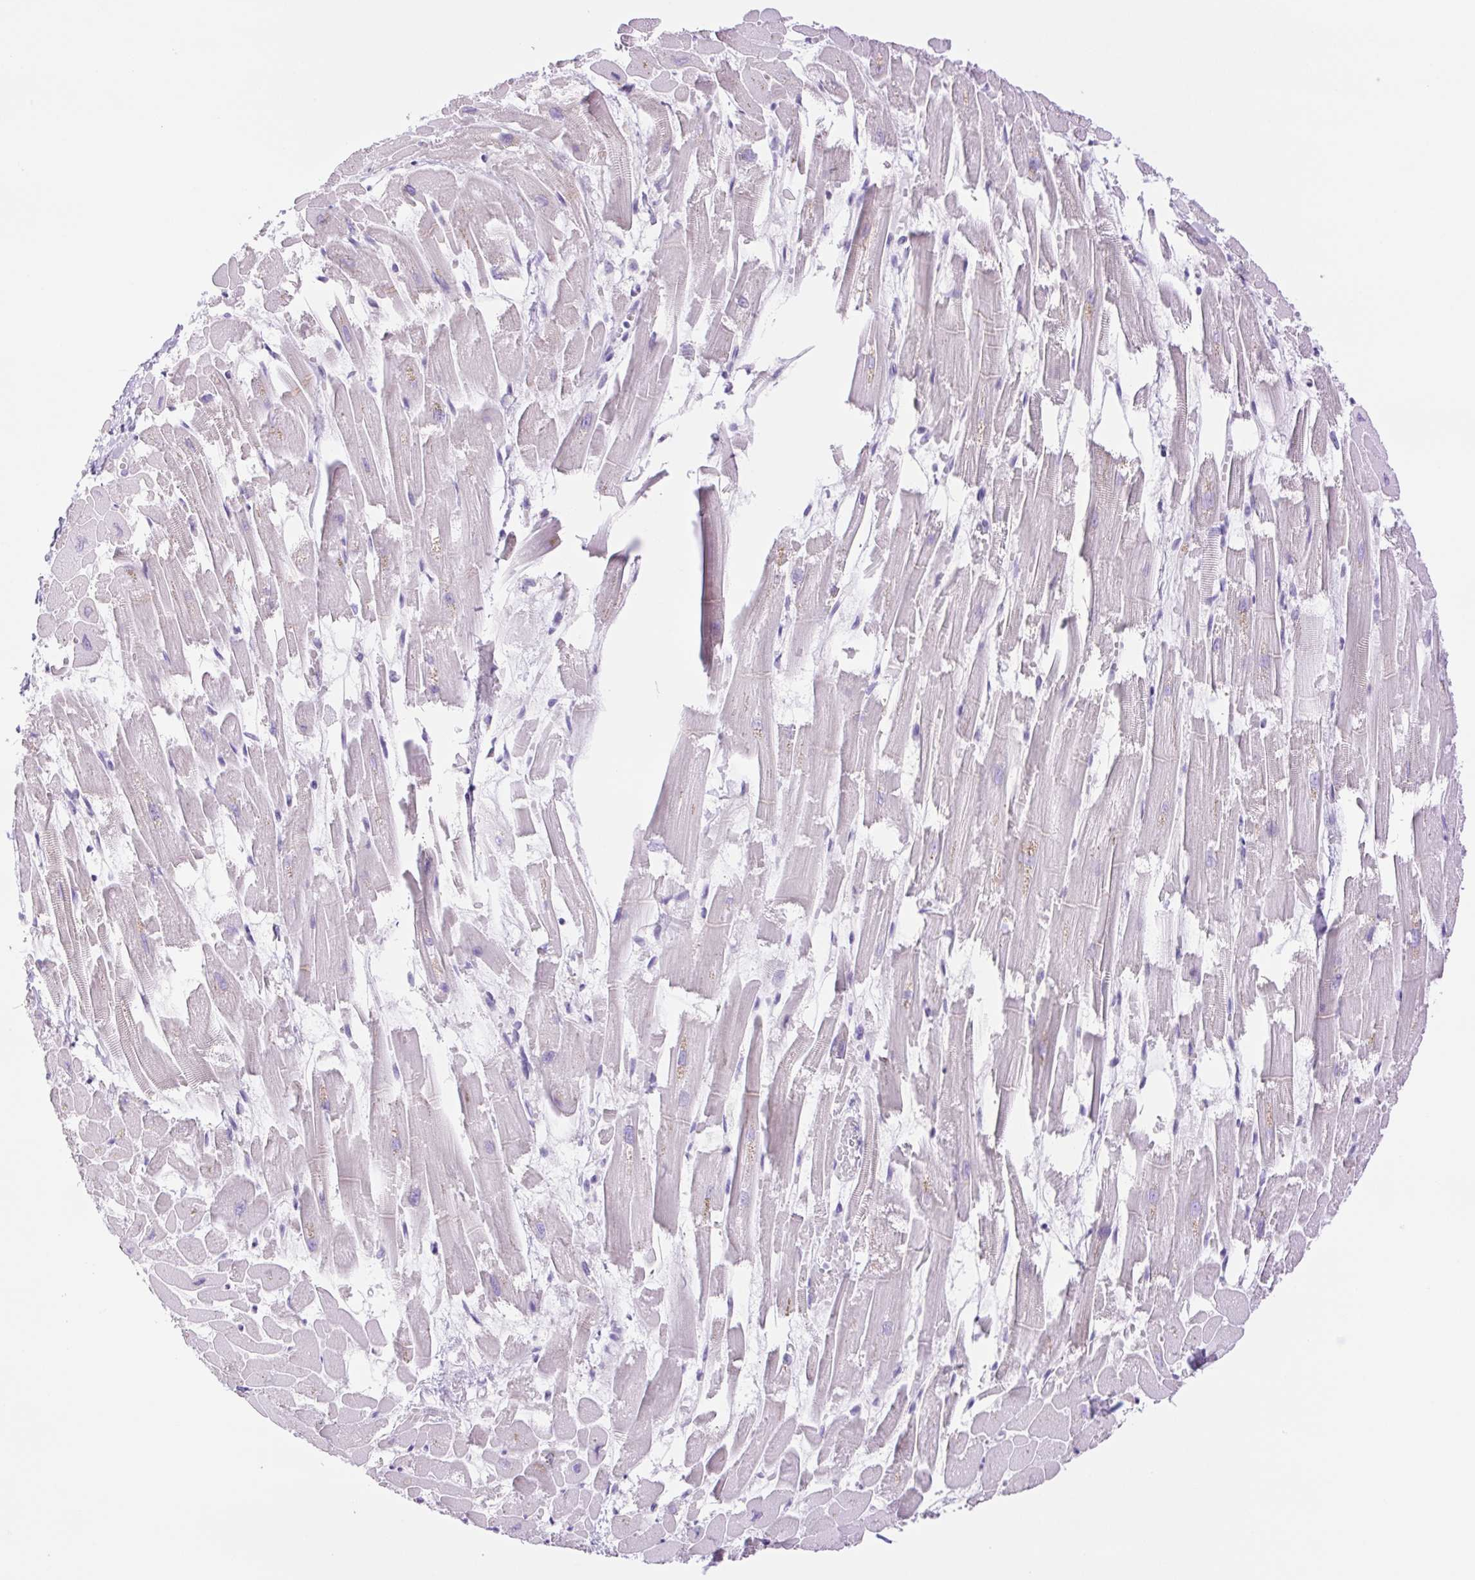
{"staining": {"intensity": "negative", "quantity": "none", "location": "none"}, "tissue": "heart muscle", "cell_type": "Cardiomyocytes", "image_type": "normal", "snomed": [{"axis": "morphology", "description": "Normal tissue, NOS"}, {"axis": "topography", "description": "Heart"}], "caption": "The histopathology image exhibits no staining of cardiomyocytes in unremarkable heart muscle. (DAB IHC with hematoxylin counter stain).", "gene": "CDSN", "patient": {"sex": "female", "age": 52}}